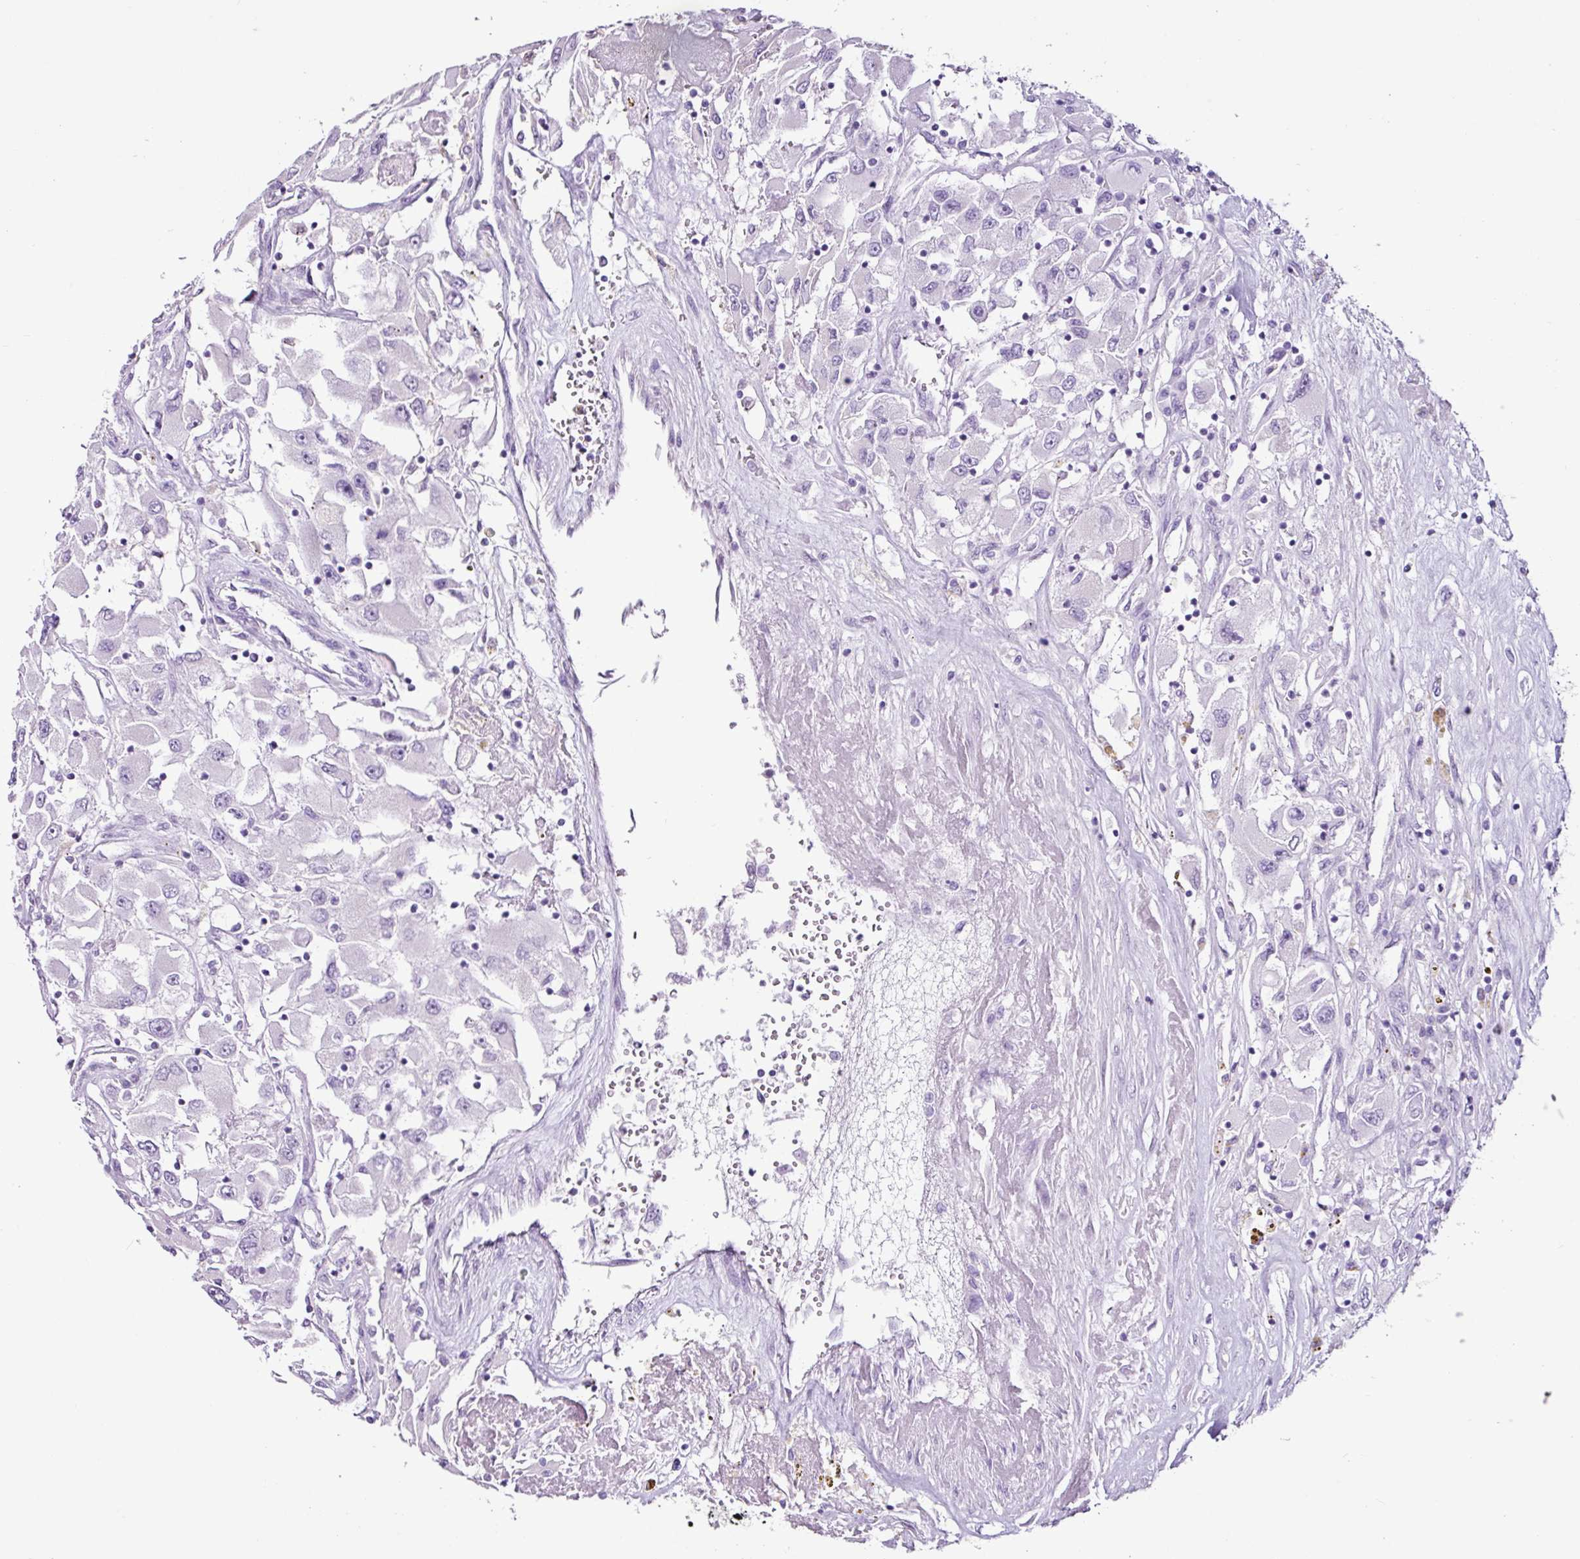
{"staining": {"intensity": "negative", "quantity": "none", "location": "none"}, "tissue": "renal cancer", "cell_type": "Tumor cells", "image_type": "cancer", "snomed": [{"axis": "morphology", "description": "Adenocarcinoma, NOS"}, {"axis": "topography", "description": "Kidney"}], "caption": "High magnification brightfield microscopy of adenocarcinoma (renal) stained with DAB (3,3'-diaminobenzidine) (brown) and counterstained with hematoxylin (blue): tumor cells show no significant staining.", "gene": "PGR", "patient": {"sex": "female", "age": 52}}